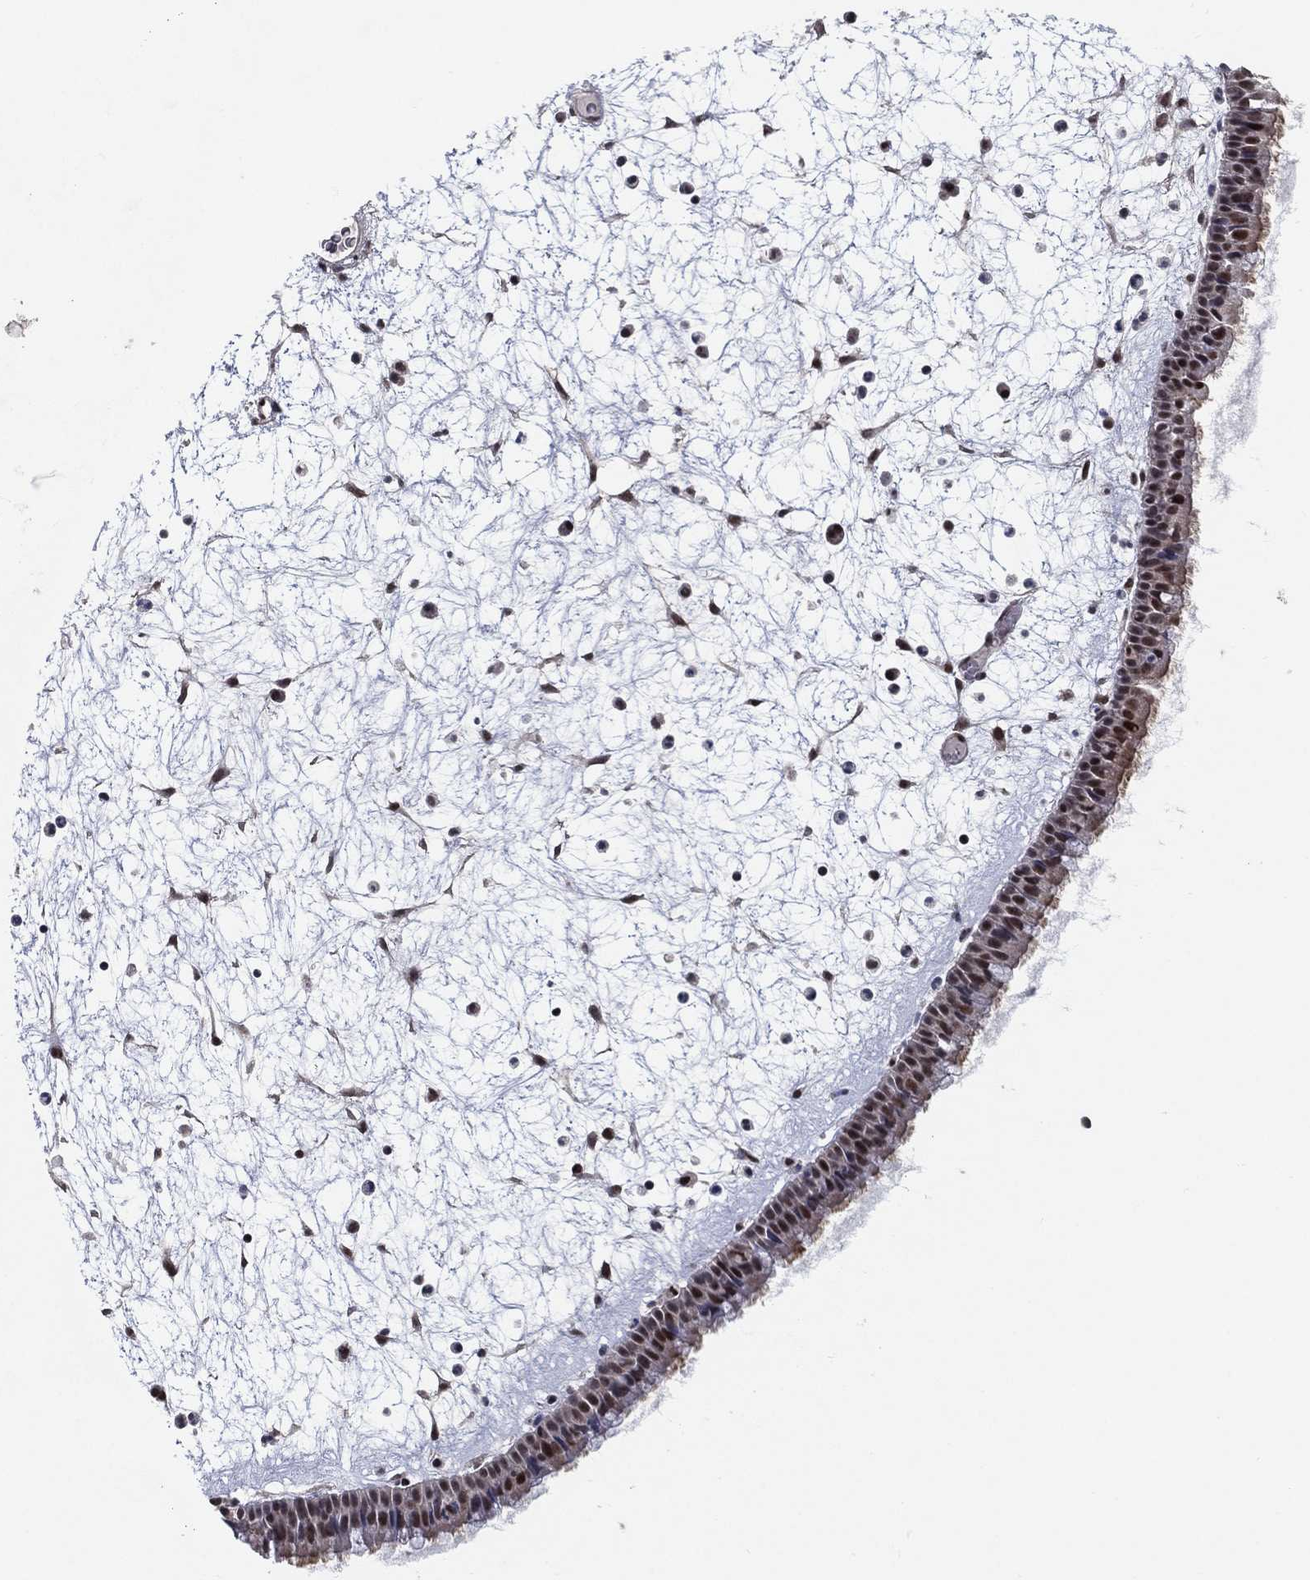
{"staining": {"intensity": "moderate", "quantity": "25%-75%", "location": "cytoplasmic/membranous,nuclear"}, "tissue": "nasopharynx", "cell_type": "Respiratory epithelial cells", "image_type": "normal", "snomed": [{"axis": "morphology", "description": "Normal tissue, NOS"}, {"axis": "topography", "description": "Nasopharynx"}], "caption": "Immunohistochemical staining of benign nasopharynx exhibits moderate cytoplasmic/membranous,nuclear protein staining in approximately 25%-75% of respiratory epithelial cells. Nuclei are stained in blue.", "gene": "DGCR8", "patient": {"sex": "male", "age": 58}}